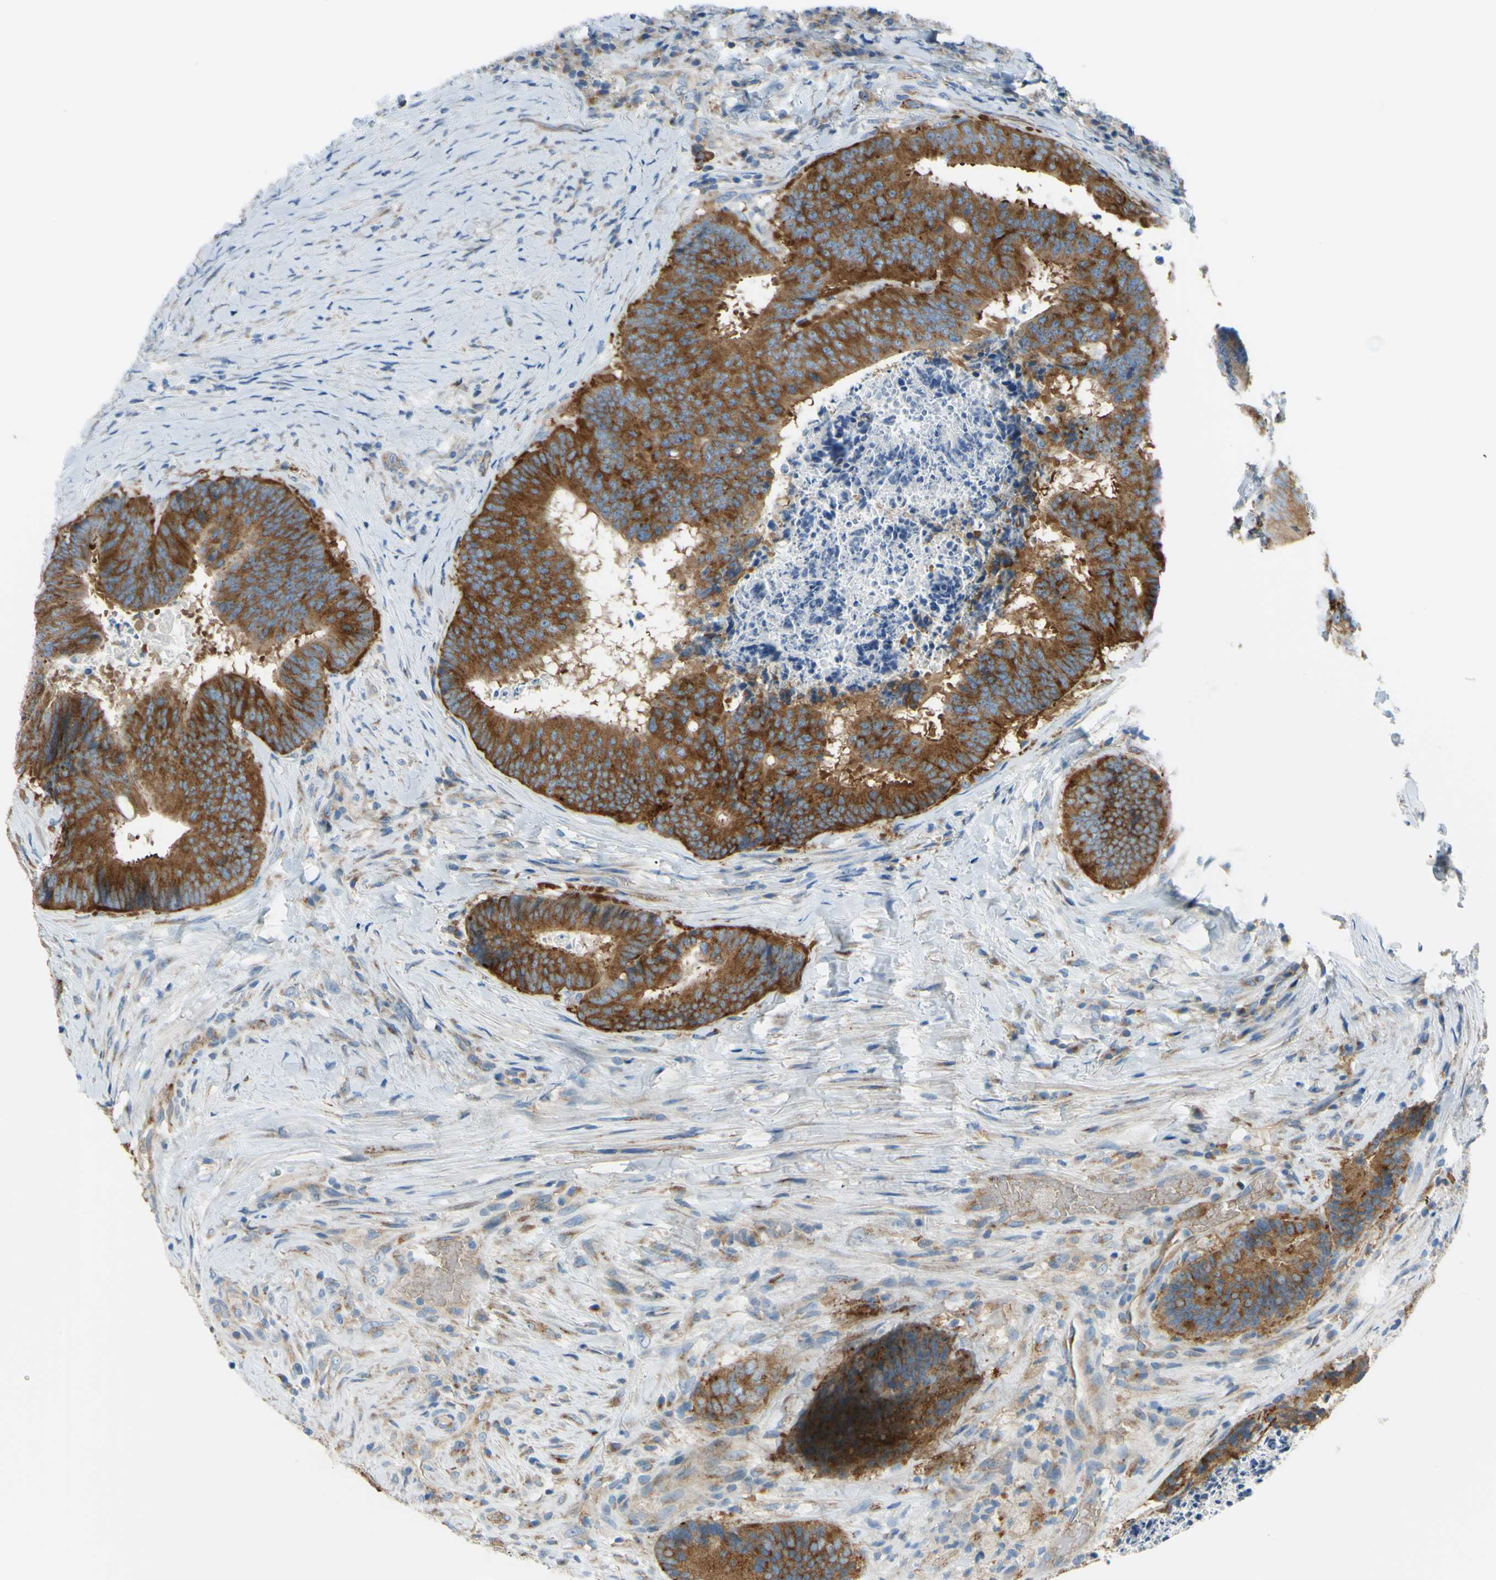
{"staining": {"intensity": "strong", "quantity": ">75%", "location": "cytoplasmic/membranous"}, "tissue": "colorectal cancer", "cell_type": "Tumor cells", "image_type": "cancer", "snomed": [{"axis": "morphology", "description": "Adenocarcinoma, NOS"}, {"axis": "topography", "description": "Rectum"}], "caption": "This is a histology image of immunohistochemistry (IHC) staining of adenocarcinoma (colorectal), which shows strong expression in the cytoplasmic/membranous of tumor cells.", "gene": "FRMD4B", "patient": {"sex": "male", "age": 72}}